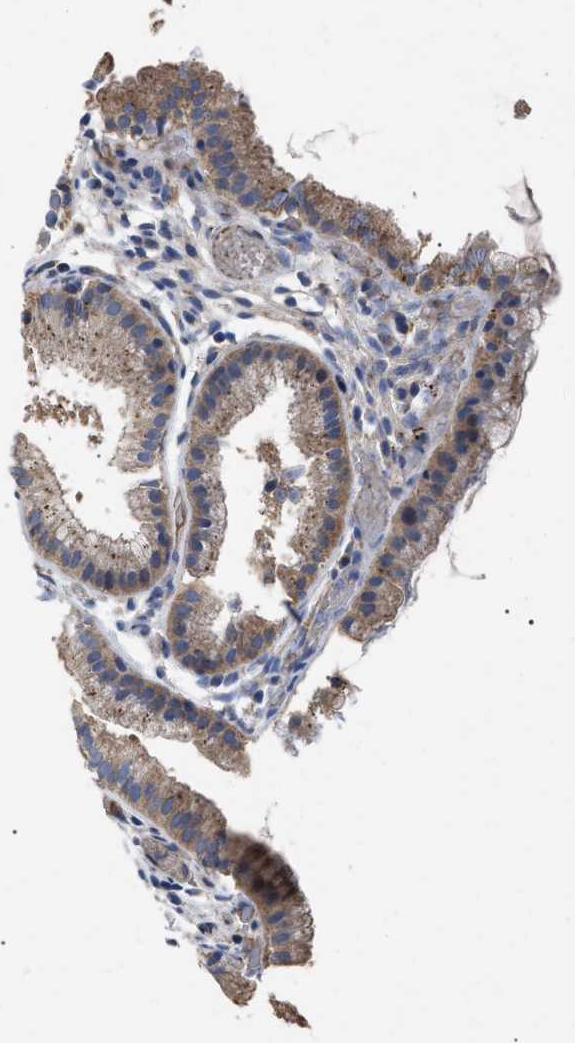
{"staining": {"intensity": "moderate", "quantity": ">75%", "location": "cytoplasmic/membranous"}, "tissue": "gallbladder", "cell_type": "Glandular cells", "image_type": "normal", "snomed": [{"axis": "morphology", "description": "Normal tissue, NOS"}, {"axis": "topography", "description": "Gallbladder"}], "caption": "This is a photomicrograph of immunohistochemistry staining of unremarkable gallbladder, which shows moderate staining in the cytoplasmic/membranous of glandular cells.", "gene": "FAM171A2", "patient": {"sex": "female", "age": 26}}